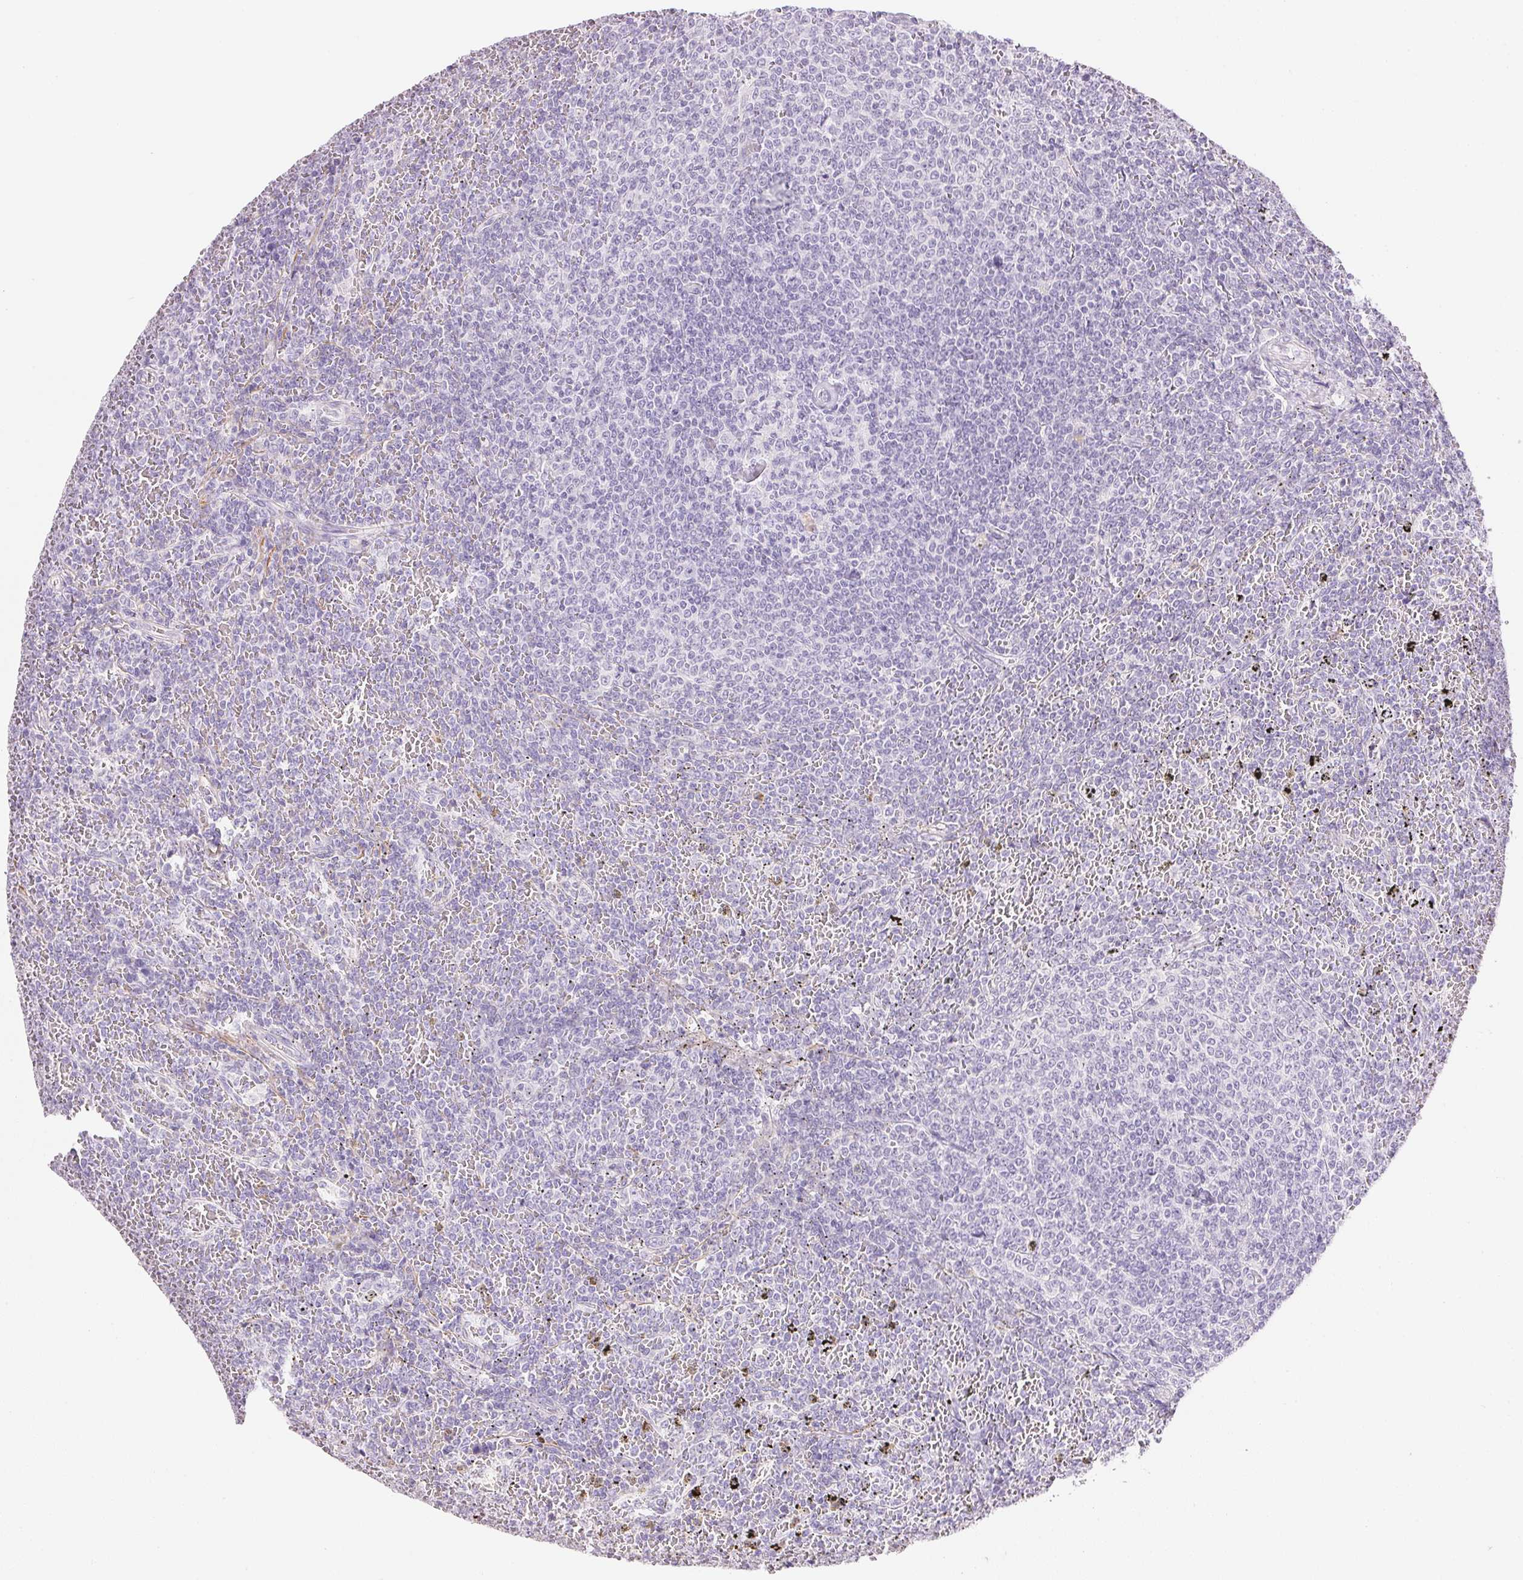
{"staining": {"intensity": "negative", "quantity": "none", "location": "none"}, "tissue": "lymphoma", "cell_type": "Tumor cells", "image_type": "cancer", "snomed": [{"axis": "morphology", "description": "Malignant lymphoma, non-Hodgkin's type, Low grade"}, {"axis": "topography", "description": "Spleen"}], "caption": "Malignant lymphoma, non-Hodgkin's type (low-grade) stained for a protein using immunohistochemistry (IHC) exhibits no positivity tumor cells.", "gene": "KCNE2", "patient": {"sex": "female", "age": 77}}